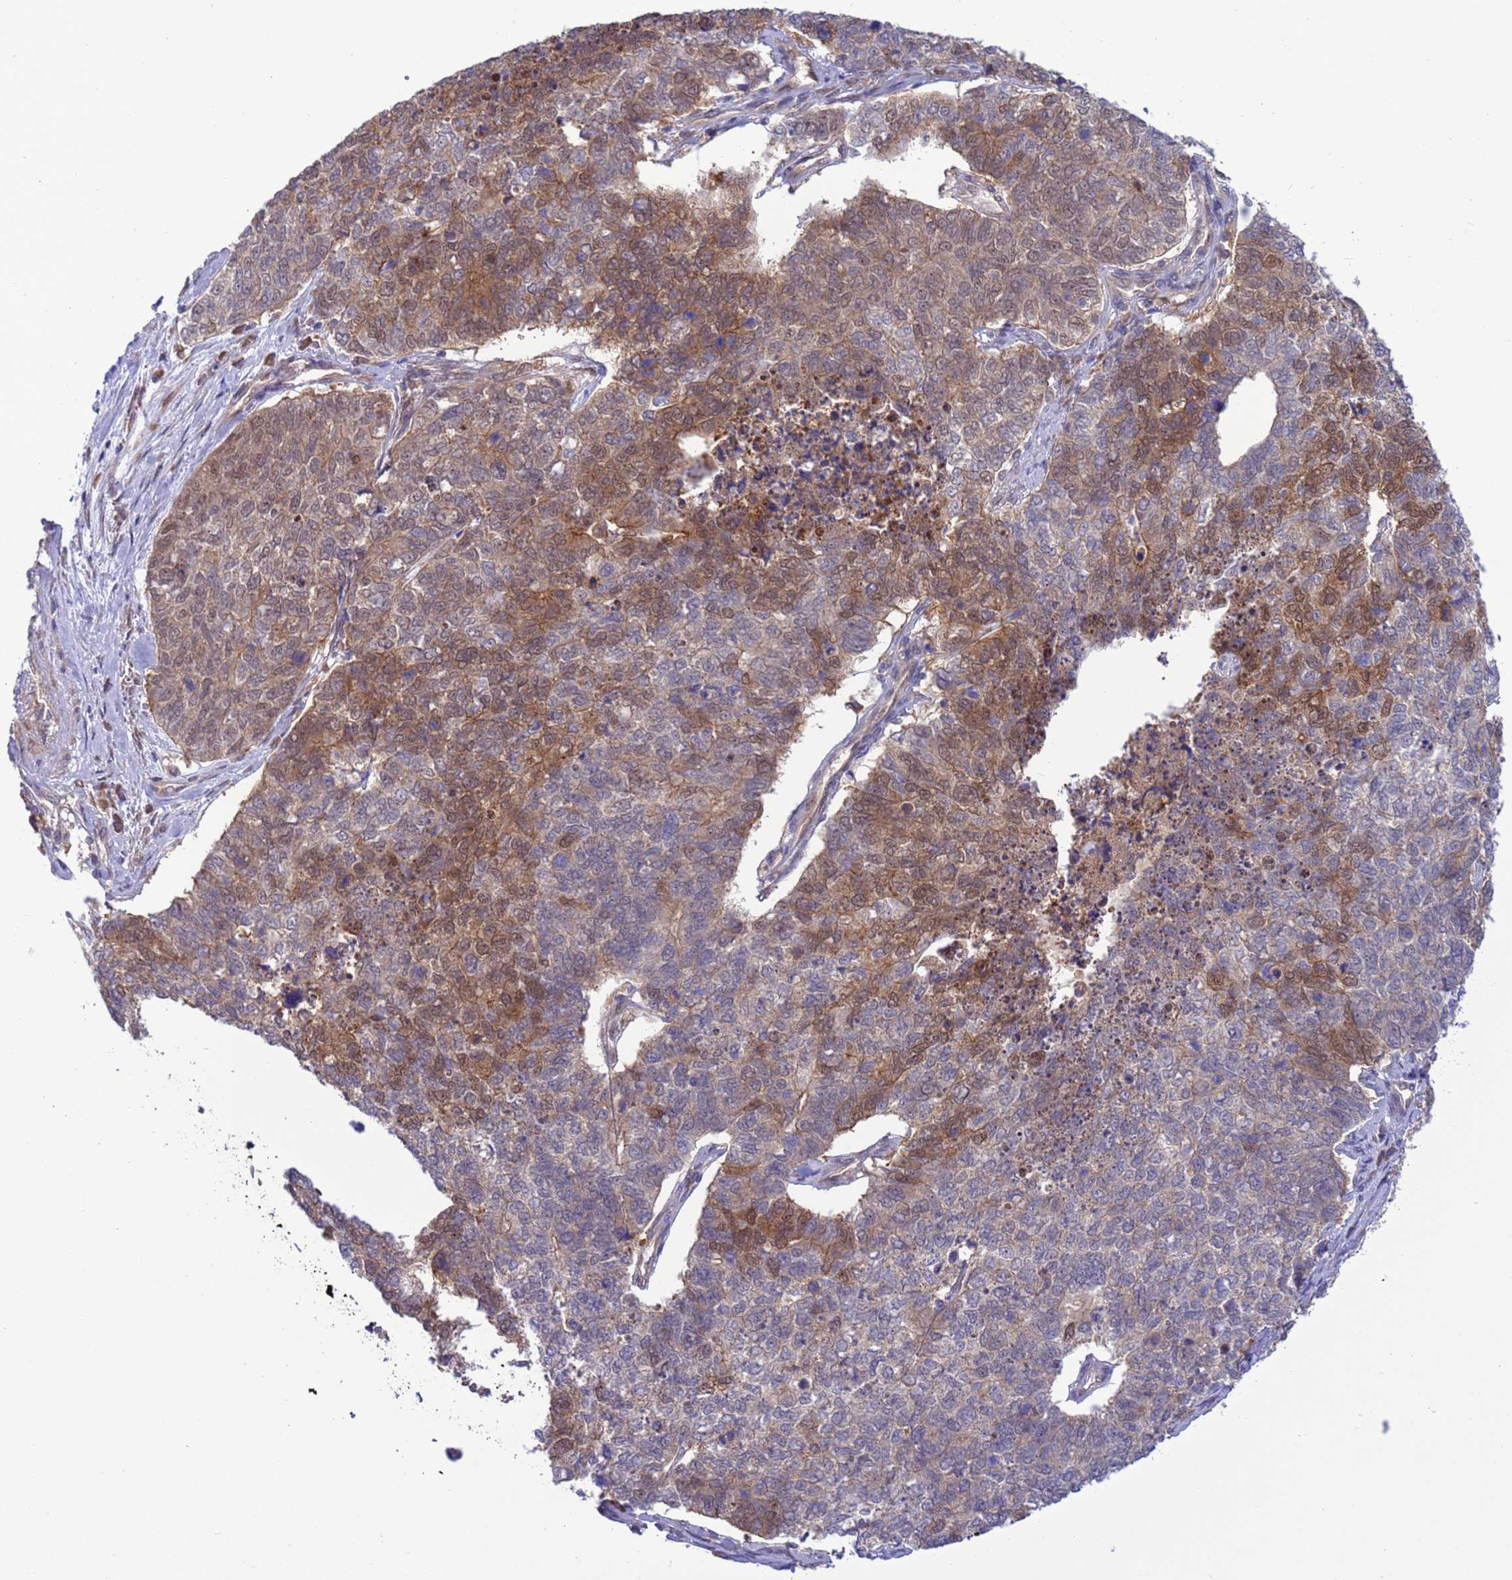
{"staining": {"intensity": "moderate", "quantity": "25%-75%", "location": "cytoplasmic/membranous,nuclear"}, "tissue": "cervical cancer", "cell_type": "Tumor cells", "image_type": "cancer", "snomed": [{"axis": "morphology", "description": "Squamous cell carcinoma, NOS"}, {"axis": "topography", "description": "Cervix"}], "caption": "This micrograph displays immunohistochemistry (IHC) staining of human cervical cancer, with medium moderate cytoplasmic/membranous and nuclear positivity in about 25%-75% of tumor cells.", "gene": "ZNF461", "patient": {"sex": "female", "age": 63}}